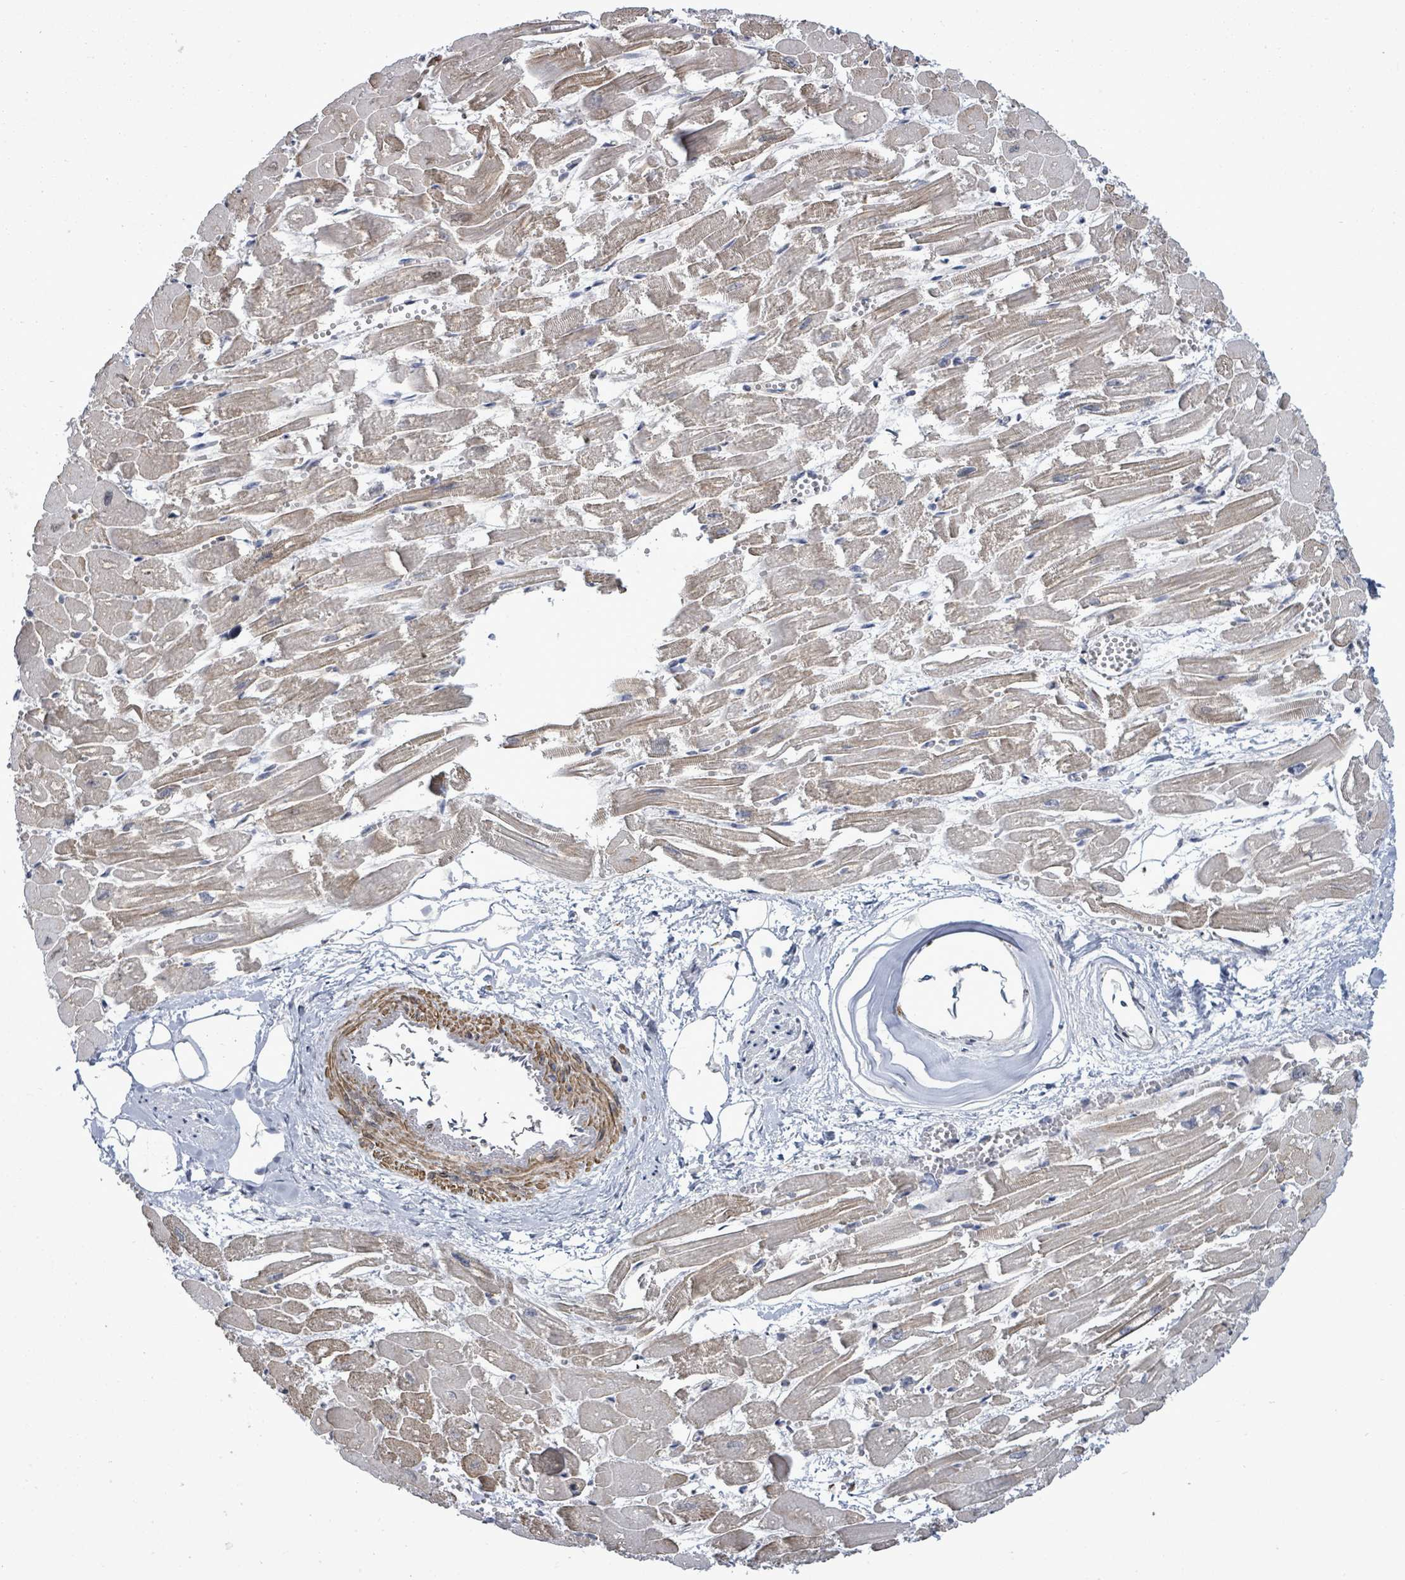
{"staining": {"intensity": "weak", "quantity": ">75%", "location": "cytoplasmic/membranous"}, "tissue": "heart muscle", "cell_type": "Cardiomyocytes", "image_type": "normal", "snomed": [{"axis": "morphology", "description": "Normal tissue, NOS"}, {"axis": "topography", "description": "Heart"}], "caption": "DAB immunohistochemical staining of benign human heart muscle reveals weak cytoplasmic/membranous protein expression in about >75% of cardiomyocytes. (DAB IHC, brown staining for protein, blue staining for nuclei).", "gene": "PAPSS1", "patient": {"sex": "male", "age": 54}}